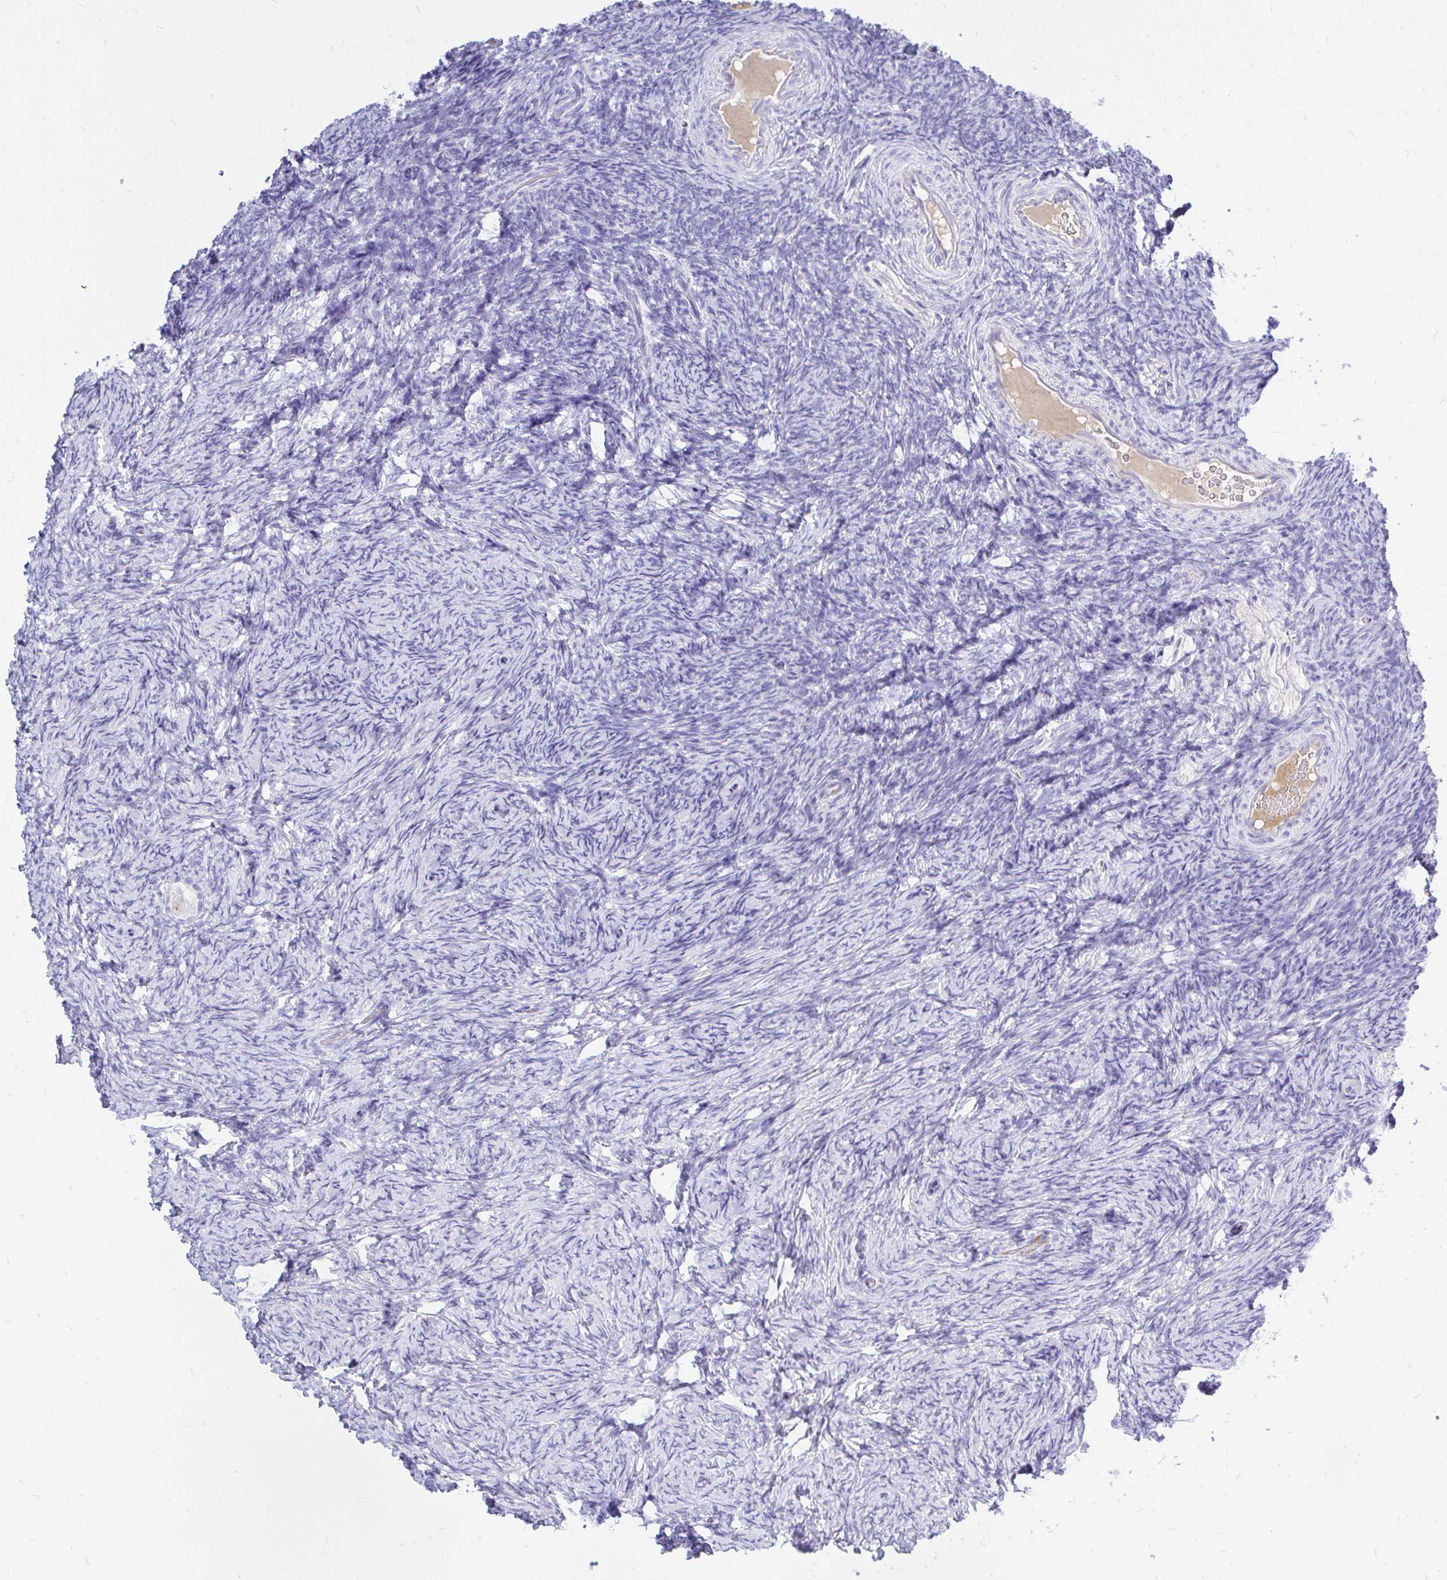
{"staining": {"intensity": "negative", "quantity": "none", "location": "none"}, "tissue": "ovary", "cell_type": "Follicle cells", "image_type": "normal", "snomed": [{"axis": "morphology", "description": "Normal tissue, NOS"}, {"axis": "topography", "description": "Ovary"}], "caption": "Ovary stained for a protein using immunohistochemistry demonstrates no positivity follicle cells.", "gene": "MAP1LC3A", "patient": {"sex": "female", "age": 34}}